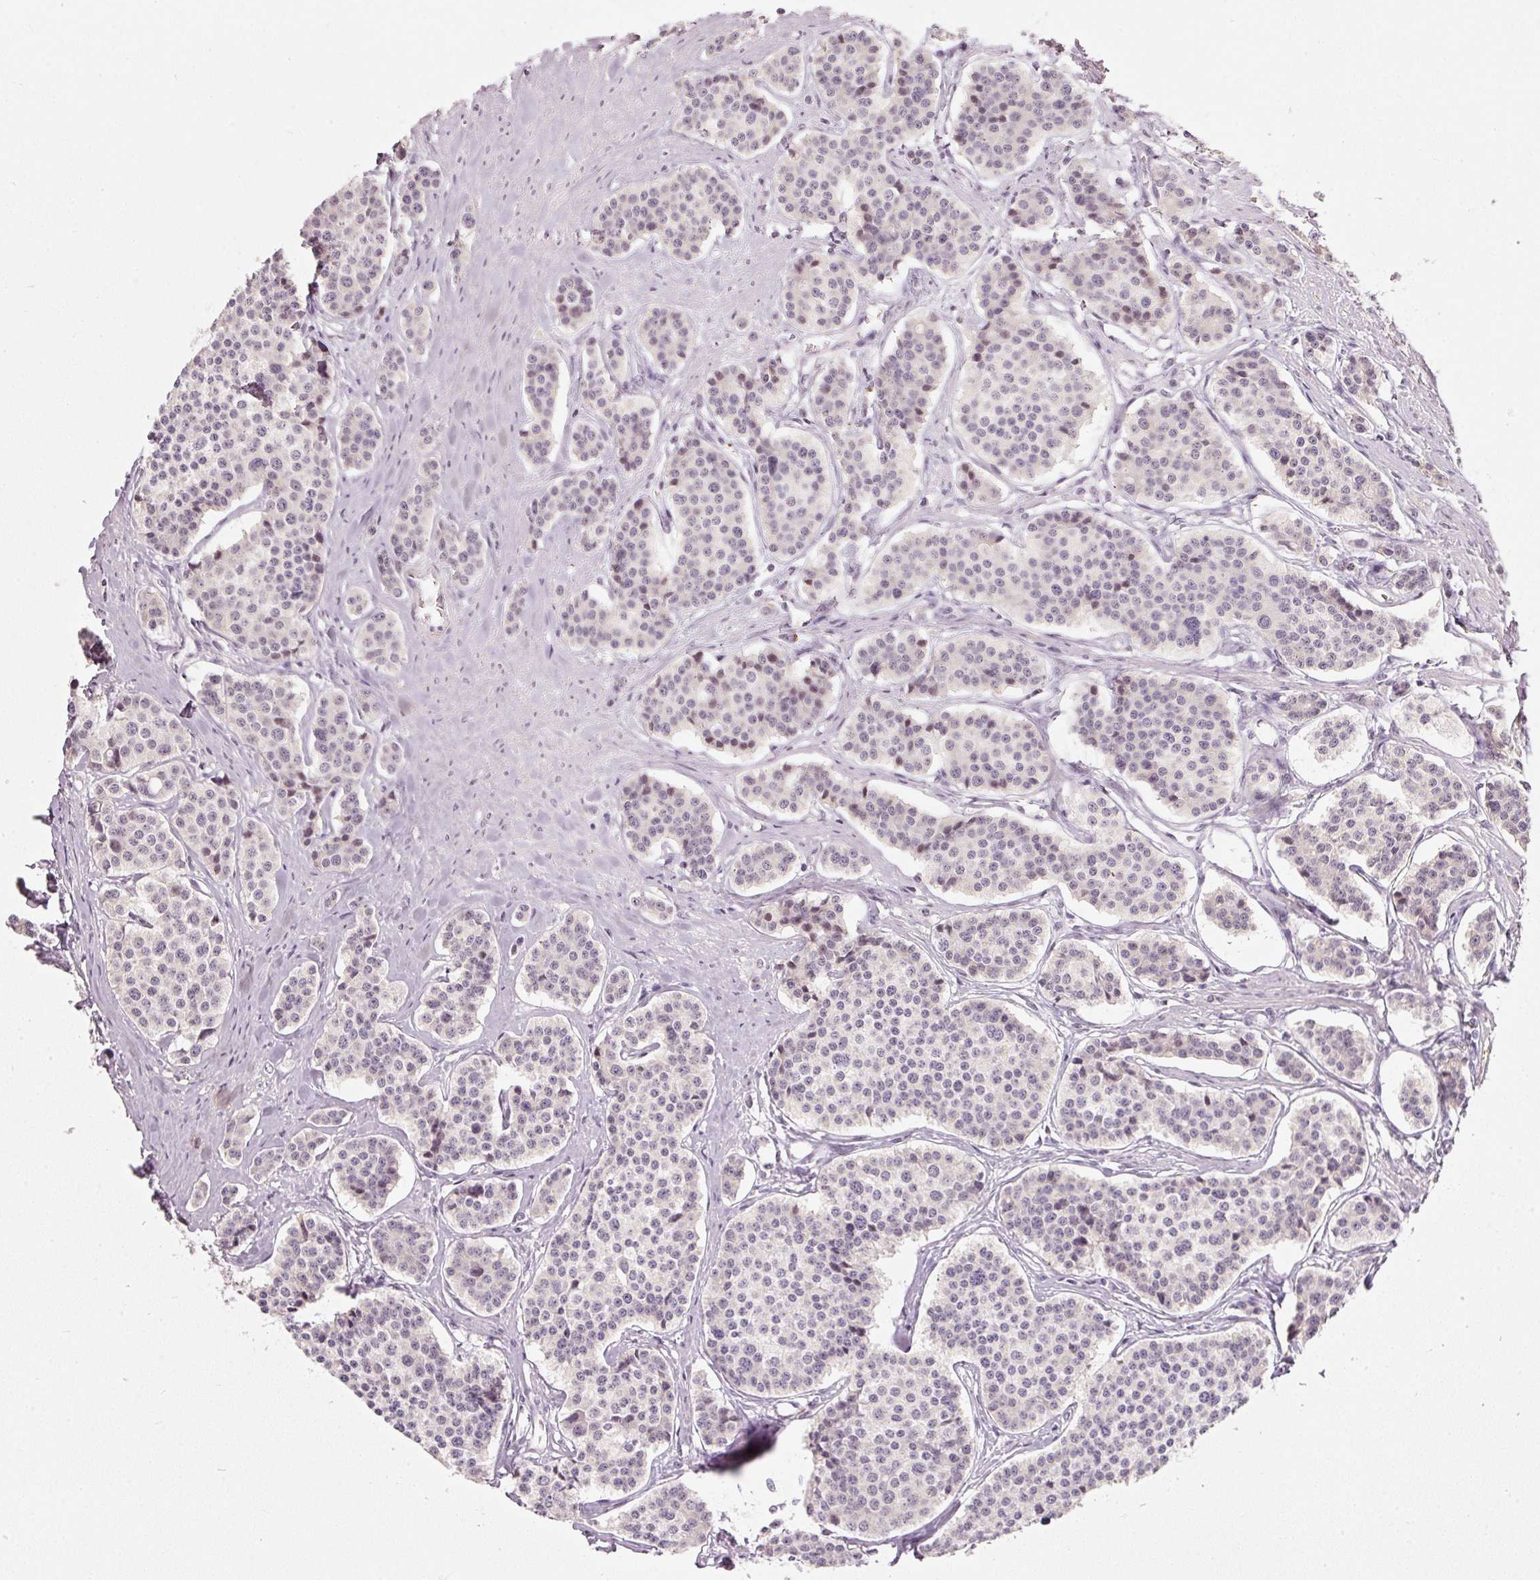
{"staining": {"intensity": "weak", "quantity": "25%-75%", "location": "nuclear"}, "tissue": "carcinoid", "cell_type": "Tumor cells", "image_type": "cancer", "snomed": [{"axis": "morphology", "description": "Carcinoid, malignant, NOS"}, {"axis": "topography", "description": "Small intestine"}], "caption": "Approximately 25%-75% of tumor cells in malignant carcinoid show weak nuclear protein staining as visualized by brown immunohistochemical staining.", "gene": "NRDE2", "patient": {"sex": "male", "age": 60}}